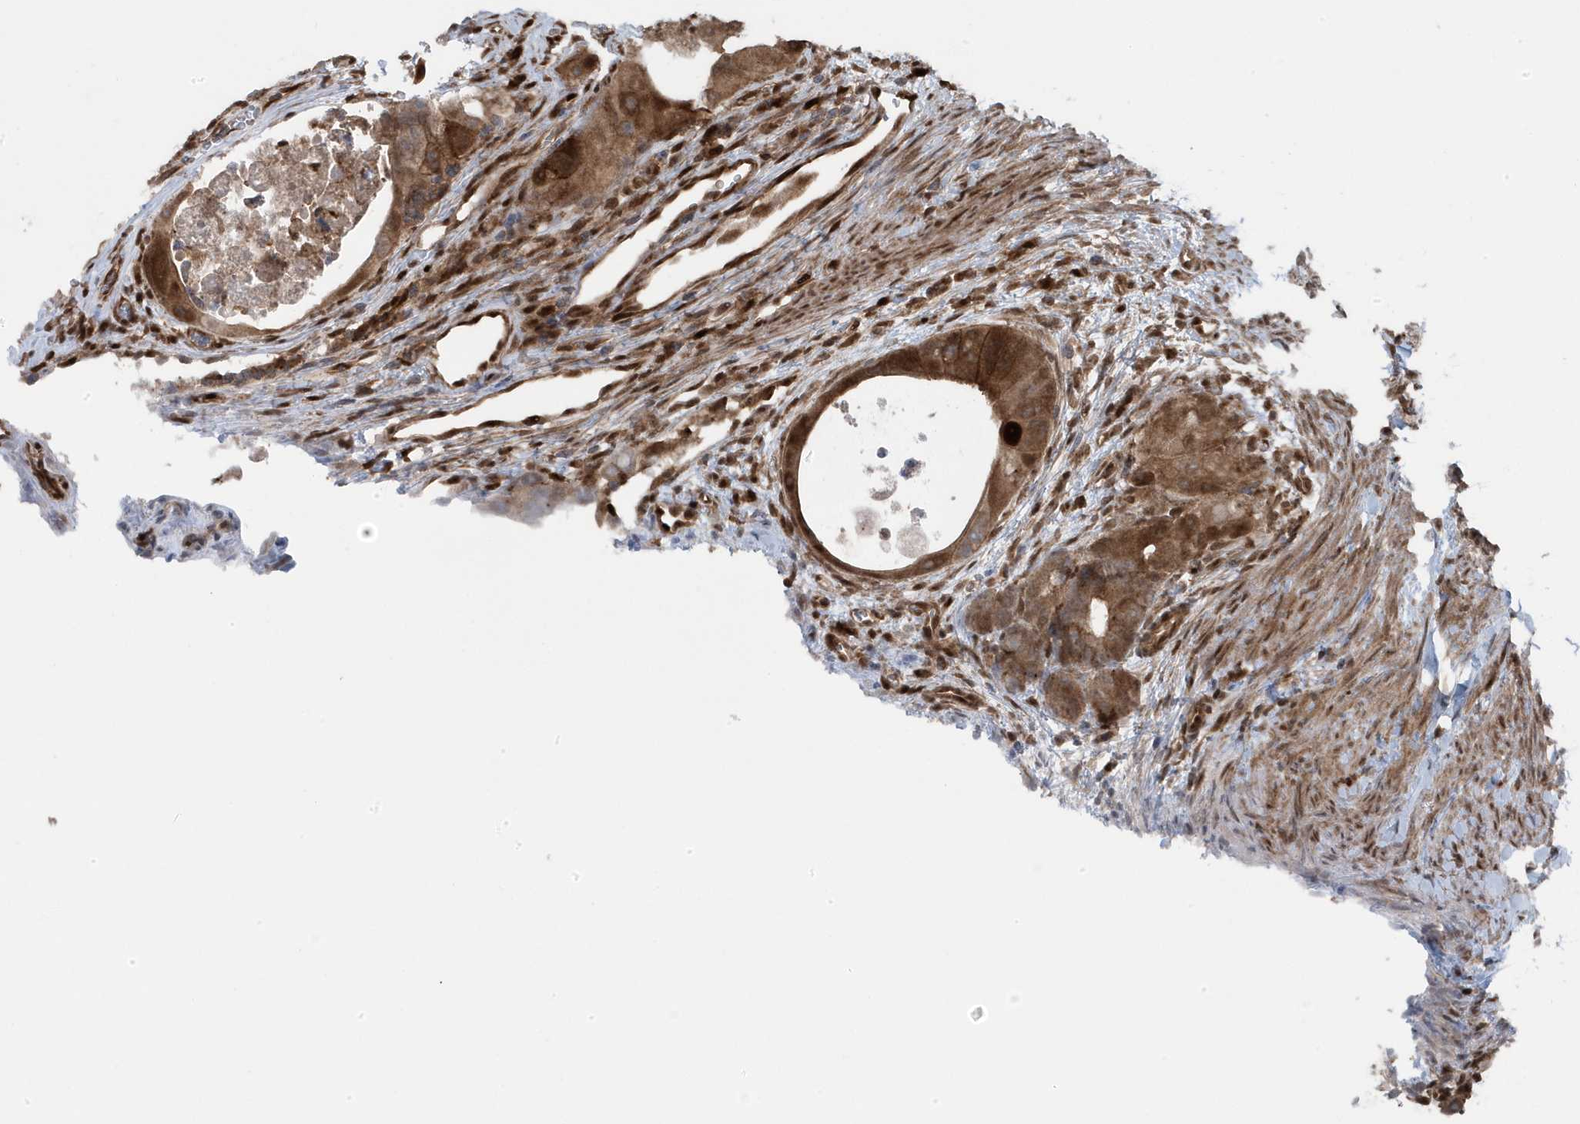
{"staining": {"intensity": "moderate", "quantity": ">75%", "location": "cytoplasmic/membranous"}, "tissue": "colorectal cancer", "cell_type": "Tumor cells", "image_type": "cancer", "snomed": [{"axis": "morphology", "description": "Adenocarcinoma, NOS"}, {"axis": "topography", "description": "Rectum"}], "caption": "Human adenocarcinoma (colorectal) stained with a brown dye reveals moderate cytoplasmic/membranous positive expression in about >75% of tumor cells.", "gene": "MAPK1IP1L", "patient": {"sex": "male", "age": 59}}